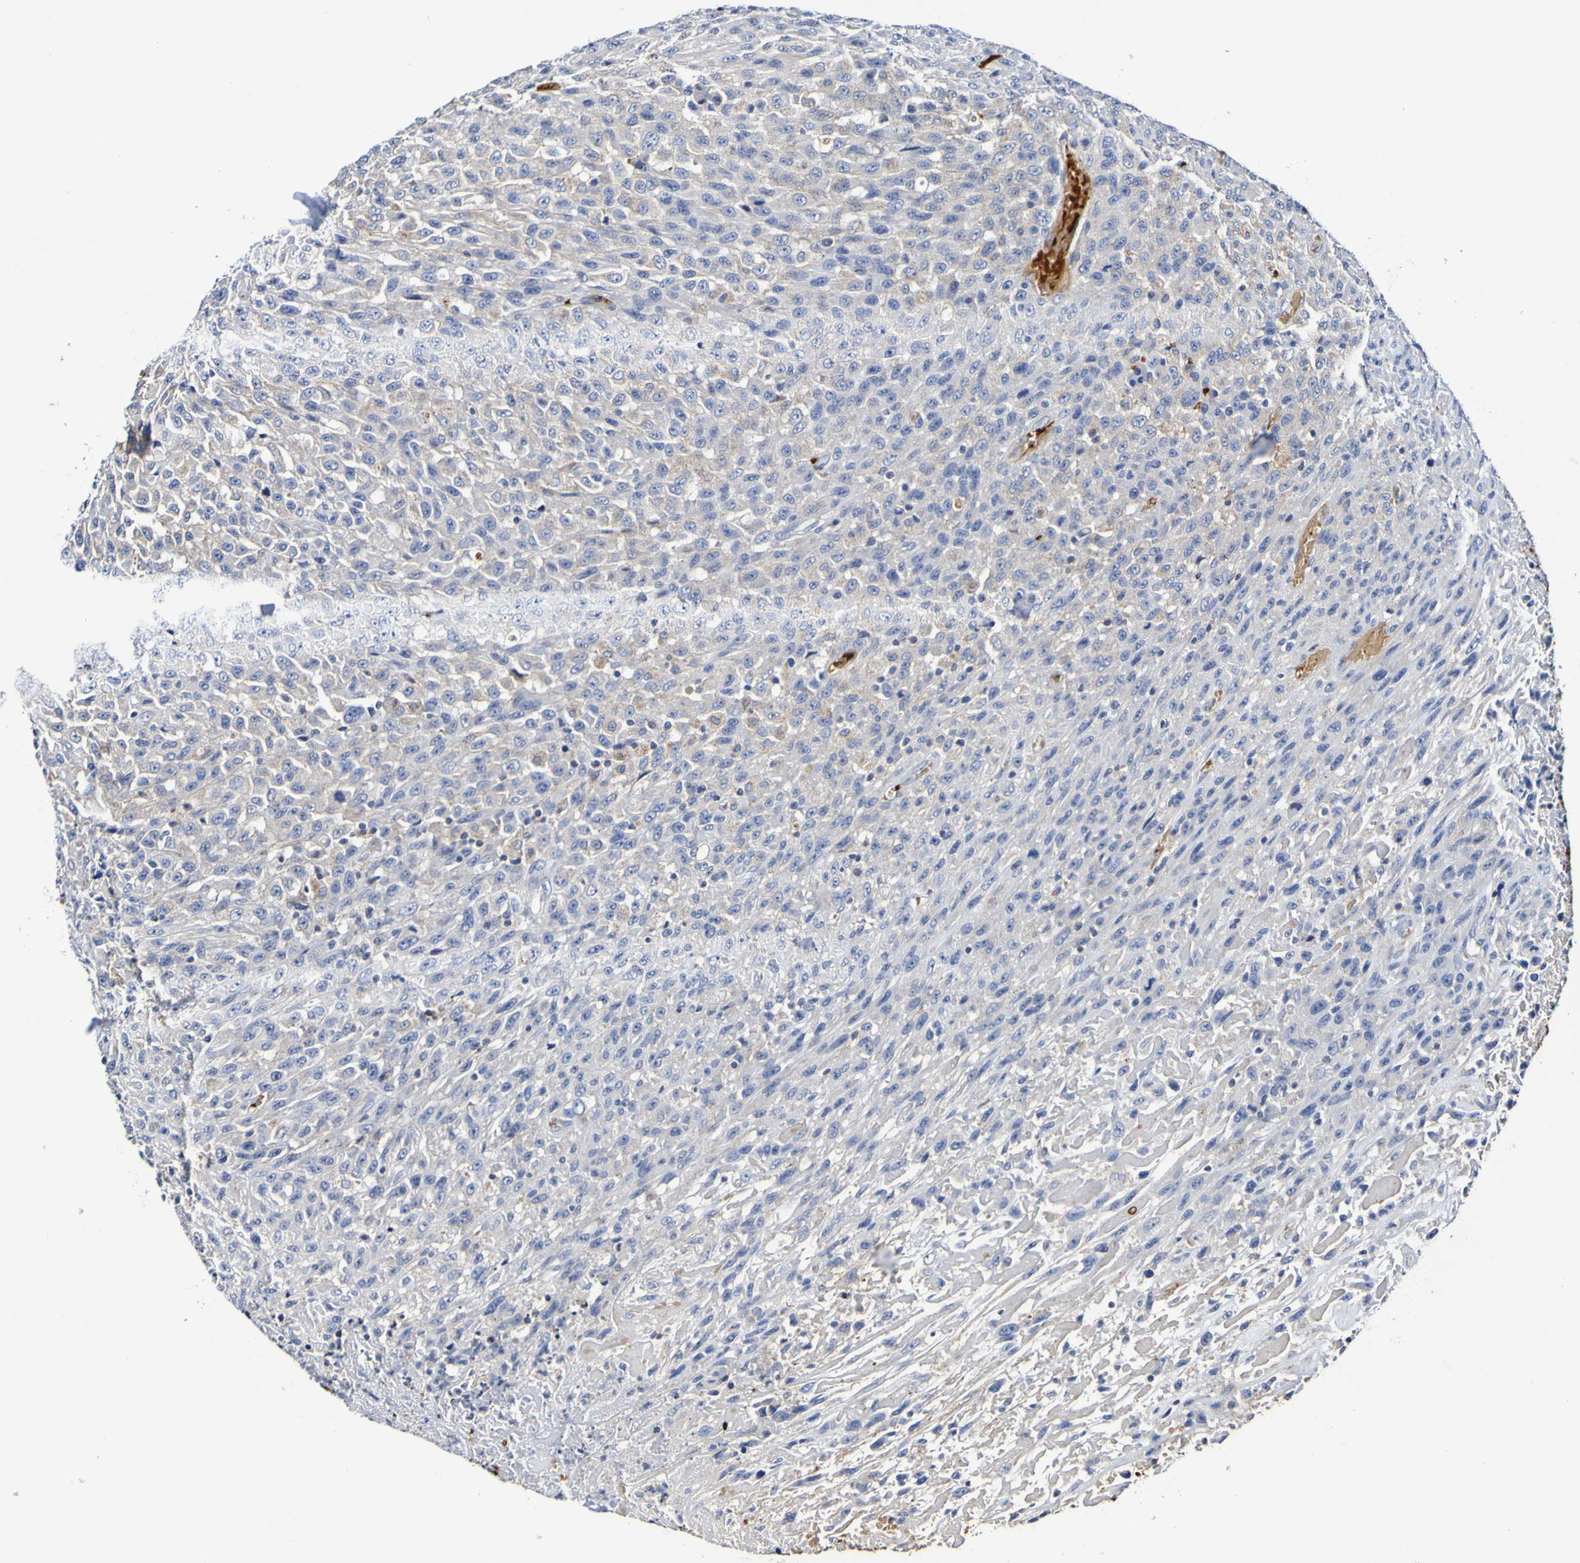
{"staining": {"intensity": "negative", "quantity": "none", "location": "none"}, "tissue": "urothelial cancer", "cell_type": "Tumor cells", "image_type": "cancer", "snomed": [{"axis": "morphology", "description": "Urothelial carcinoma, High grade"}, {"axis": "topography", "description": "Urinary bladder"}], "caption": "Histopathology image shows no protein positivity in tumor cells of urothelial cancer tissue. (DAB IHC with hematoxylin counter stain).", "gene": "WNT4", "patient": {"sex": "male", "age": 66}}